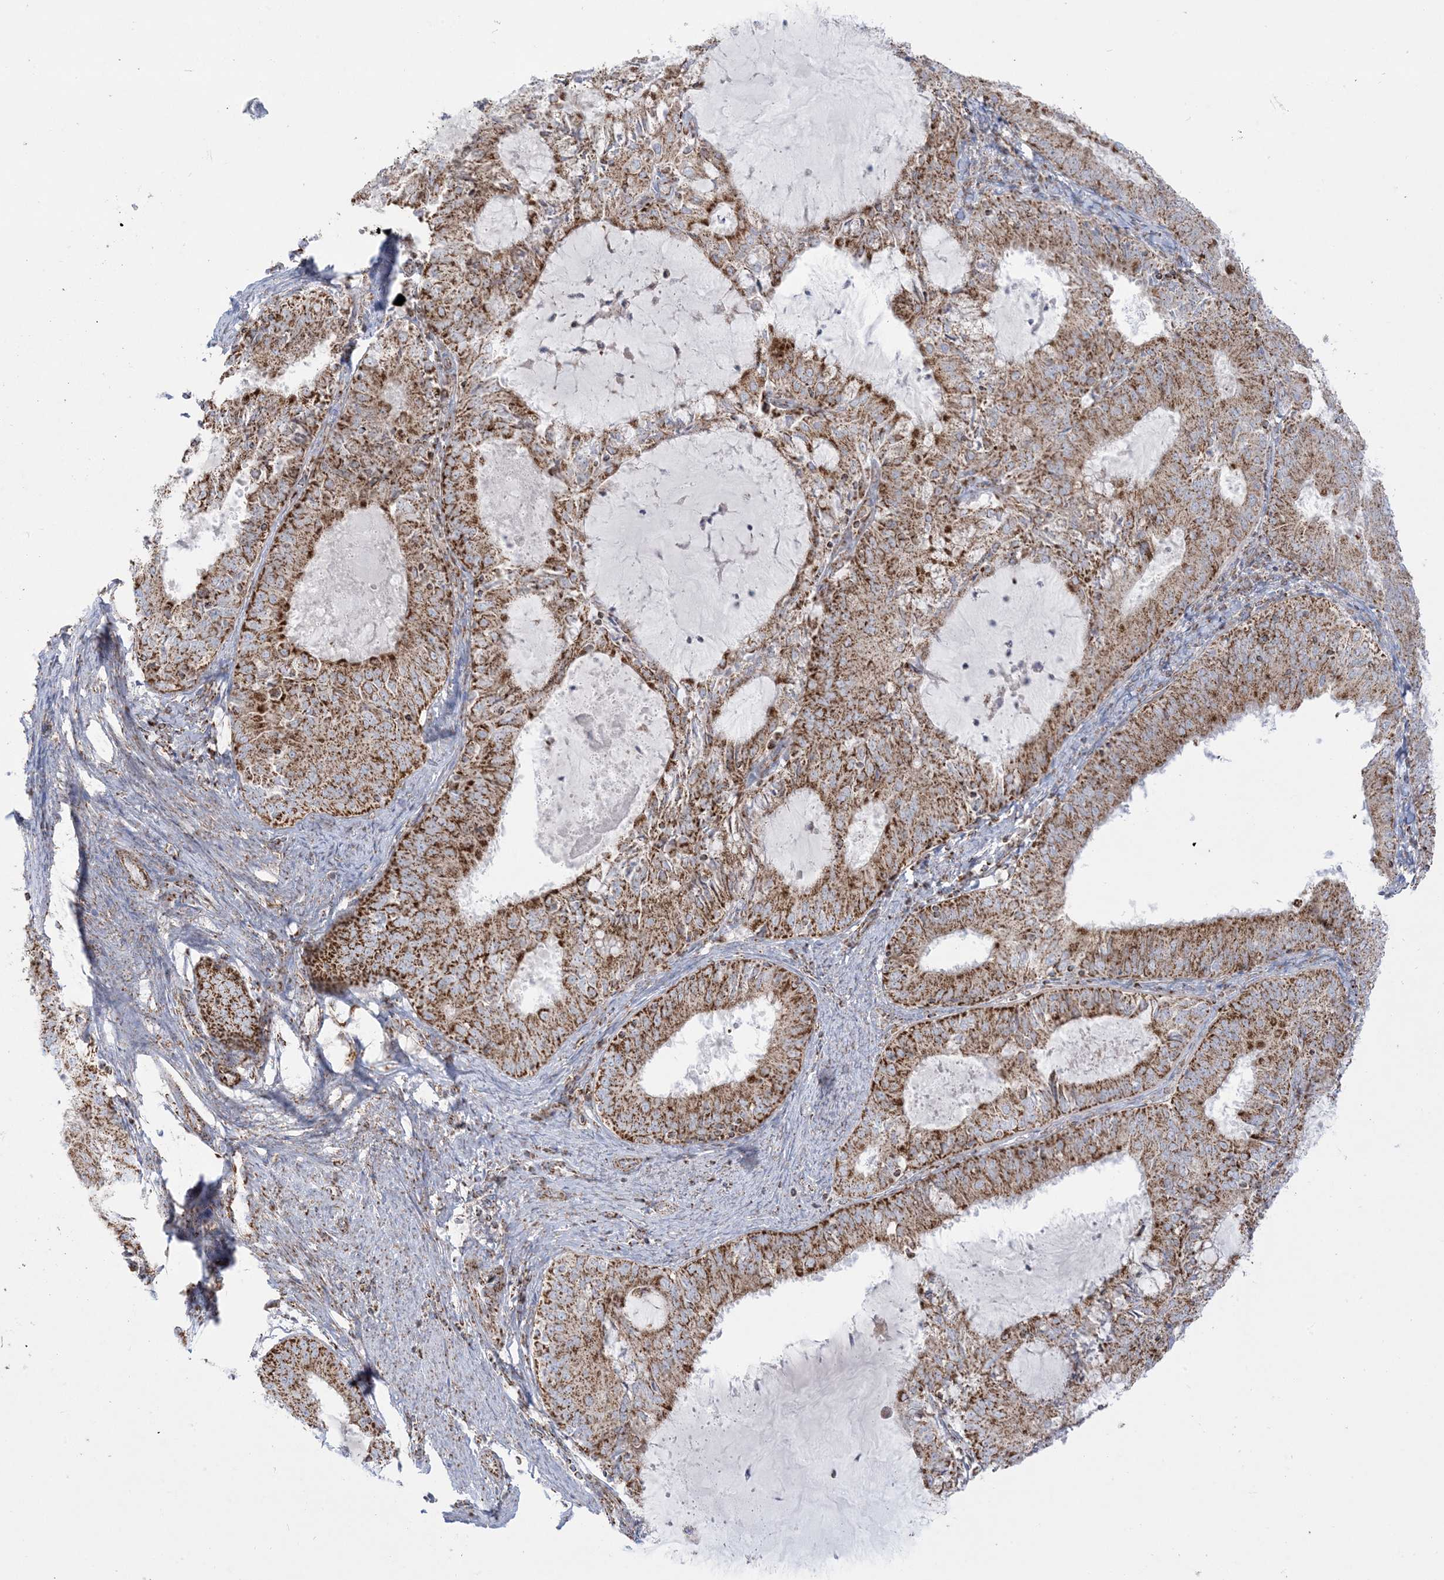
{"staining": {"intensity": "moderate", "quantity": ">75%", "location": "cytoplasmic/membranous"}, "tissue": "endometrial cancer", "cell_type": "Tumor cells", "image_type": "cancer", "snomed": [{"axis": "morphology", "description": "Adenocarcinoma, NOS"}, {"axis": "topography", "description": "Endometrium"}], "caption": "The photomicrograph exhibits staining of adenocarcinoma (endometrial), revealing moderate cytoplasmic/membranous protein positivity (brown color) within tumor cells.", "gene": "MRPS36", "patient": {"sex": "female", "age": 57}}